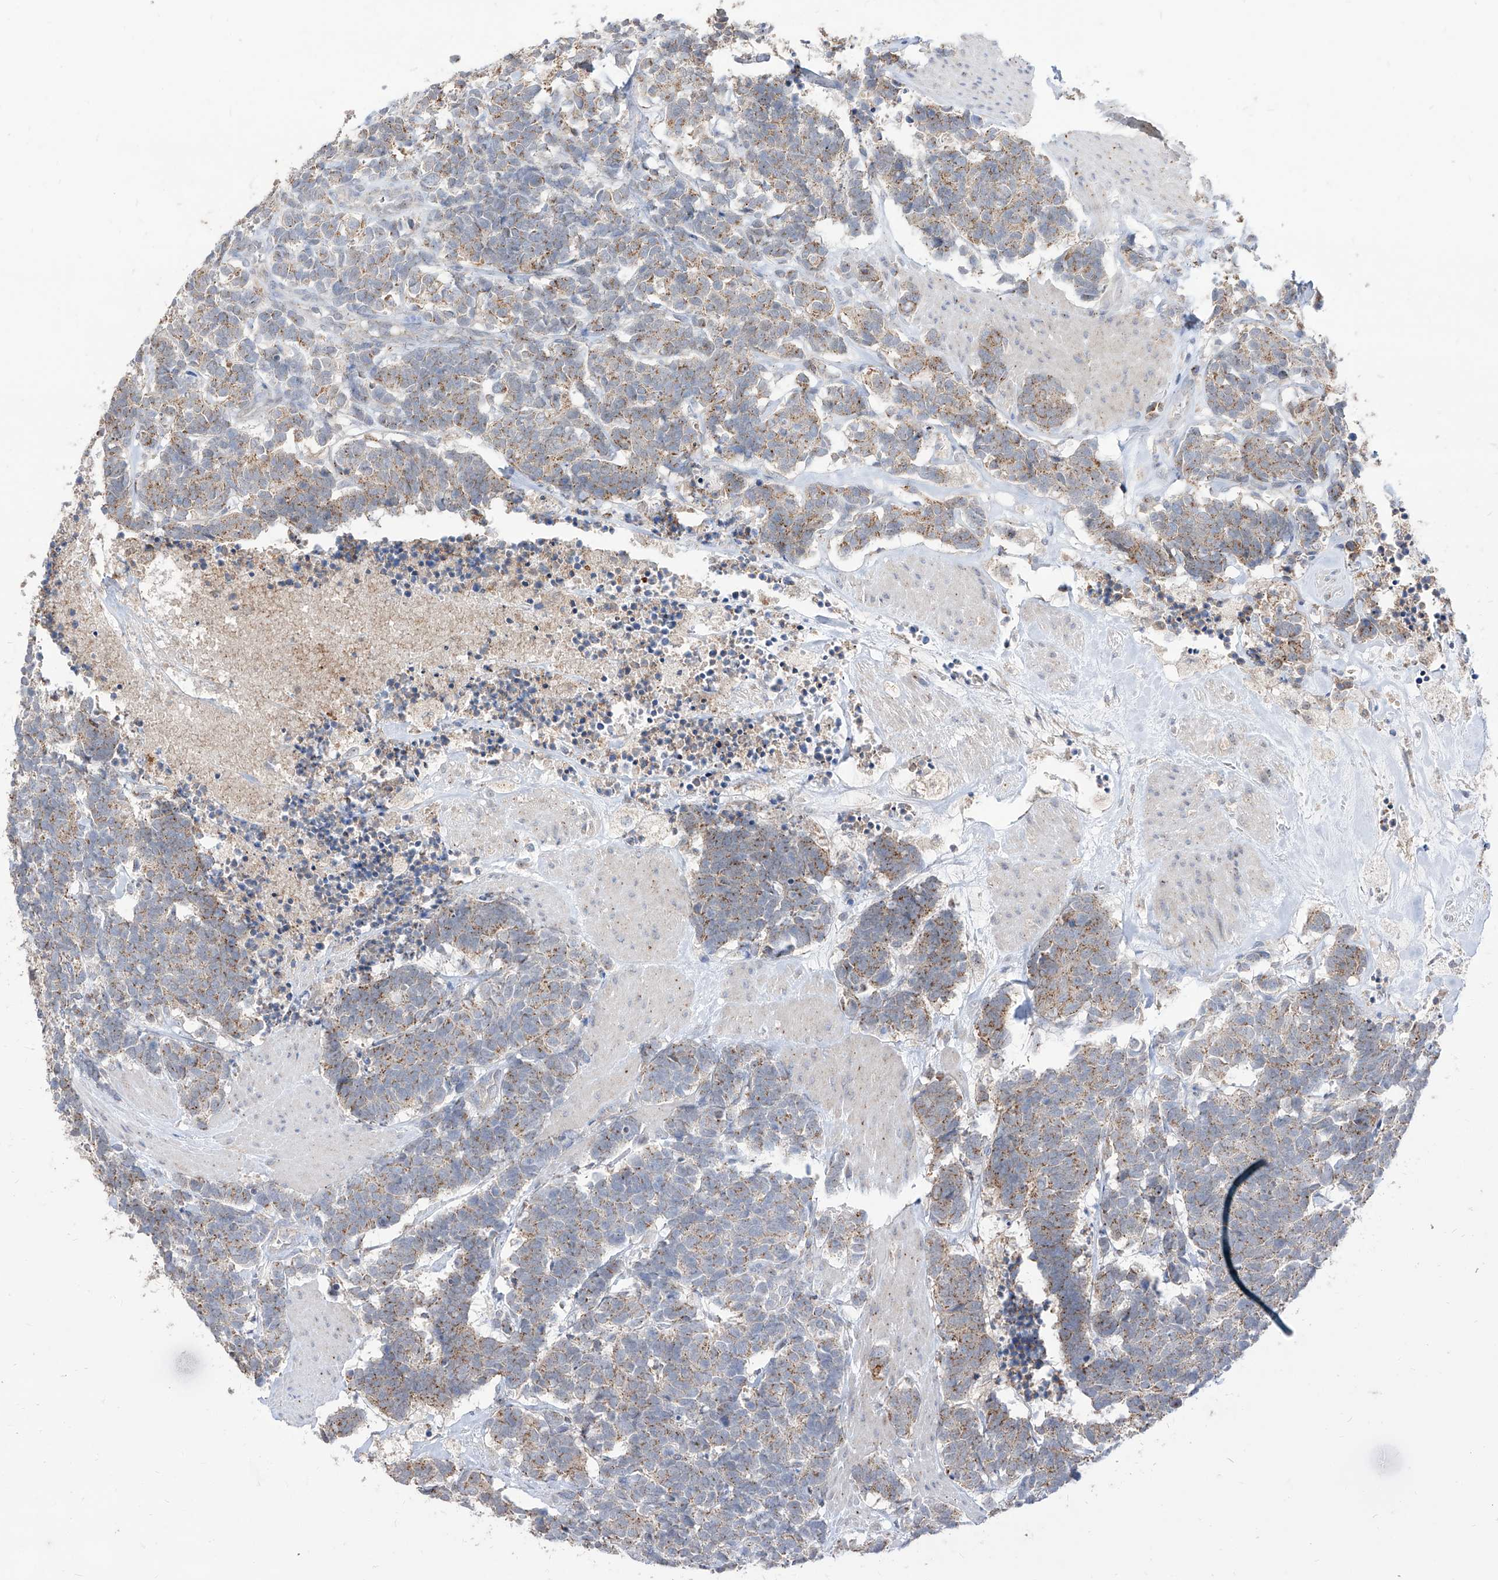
{"staining": {"intensity": "moderate", "quantity": ">75%", "location": "cytoplasmic/membranous"}, "tissue": "carcinoid", "cell_type": "Tumor cells", "image_type": "cancer", "snomed": [{"axis": "morphology", "description": "Carcinoma, NOS"}, {"axis": "morphology", "description": "Carcinoid, malignant, NOS"}, {"axis": "topography", "description": "Urinary bladder"}], "caption": "This image demonstrates immunohistochemistry staining of carcinoma, with medium moderate cytoplasmic/membranous staining in approximately >75% of tumor cells.", "gene": "BROX", "patient": {"sex": "male", "age": 57}}